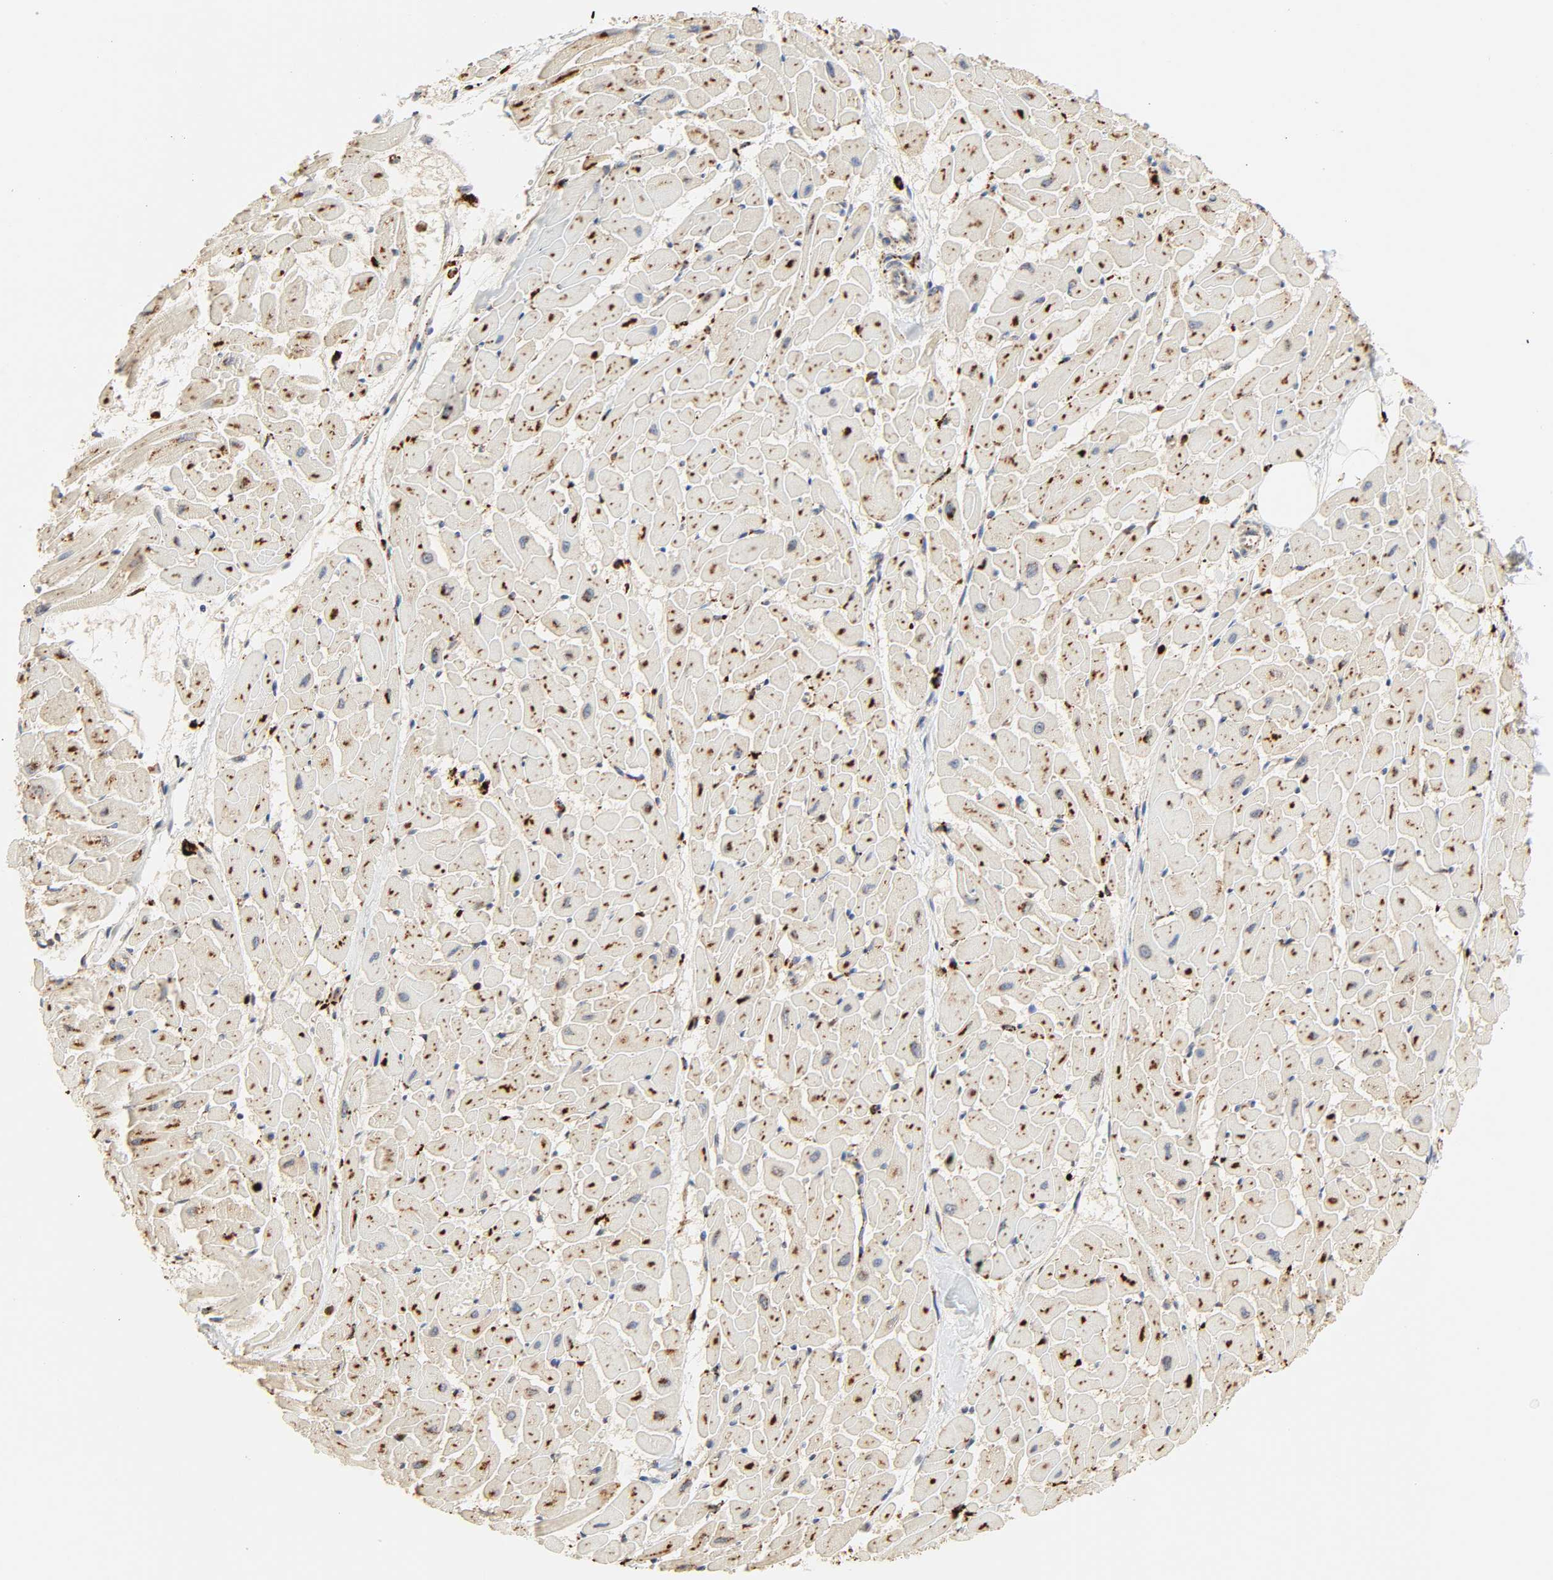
{"staining": {"intensity": "strong", "quantity": ">75%", "location": "cytoplasmic/membranous"}, "tissue": "heart muscle", "cell_type": "Cardiomyocytes", "image_type": "normal", "snomed": [{"axis": "morphology", "description": "Normal tissue, NOS"}, {"axis": "topography", "description": "Heart"}], "caption": "IHC (DAB) staining of normal human heart muscle displays strong cytoplasmic/membranous protein staining in about >75% of cardiomyocytes. The staining is performed using DAB (3,3'-diaminobenzidine) brown chromogen to label protein expression. The nuclei are counter-stained blue using hematoxylin.", "gene": "PSAP", "patient": {"sex": "female", "age": 19}}